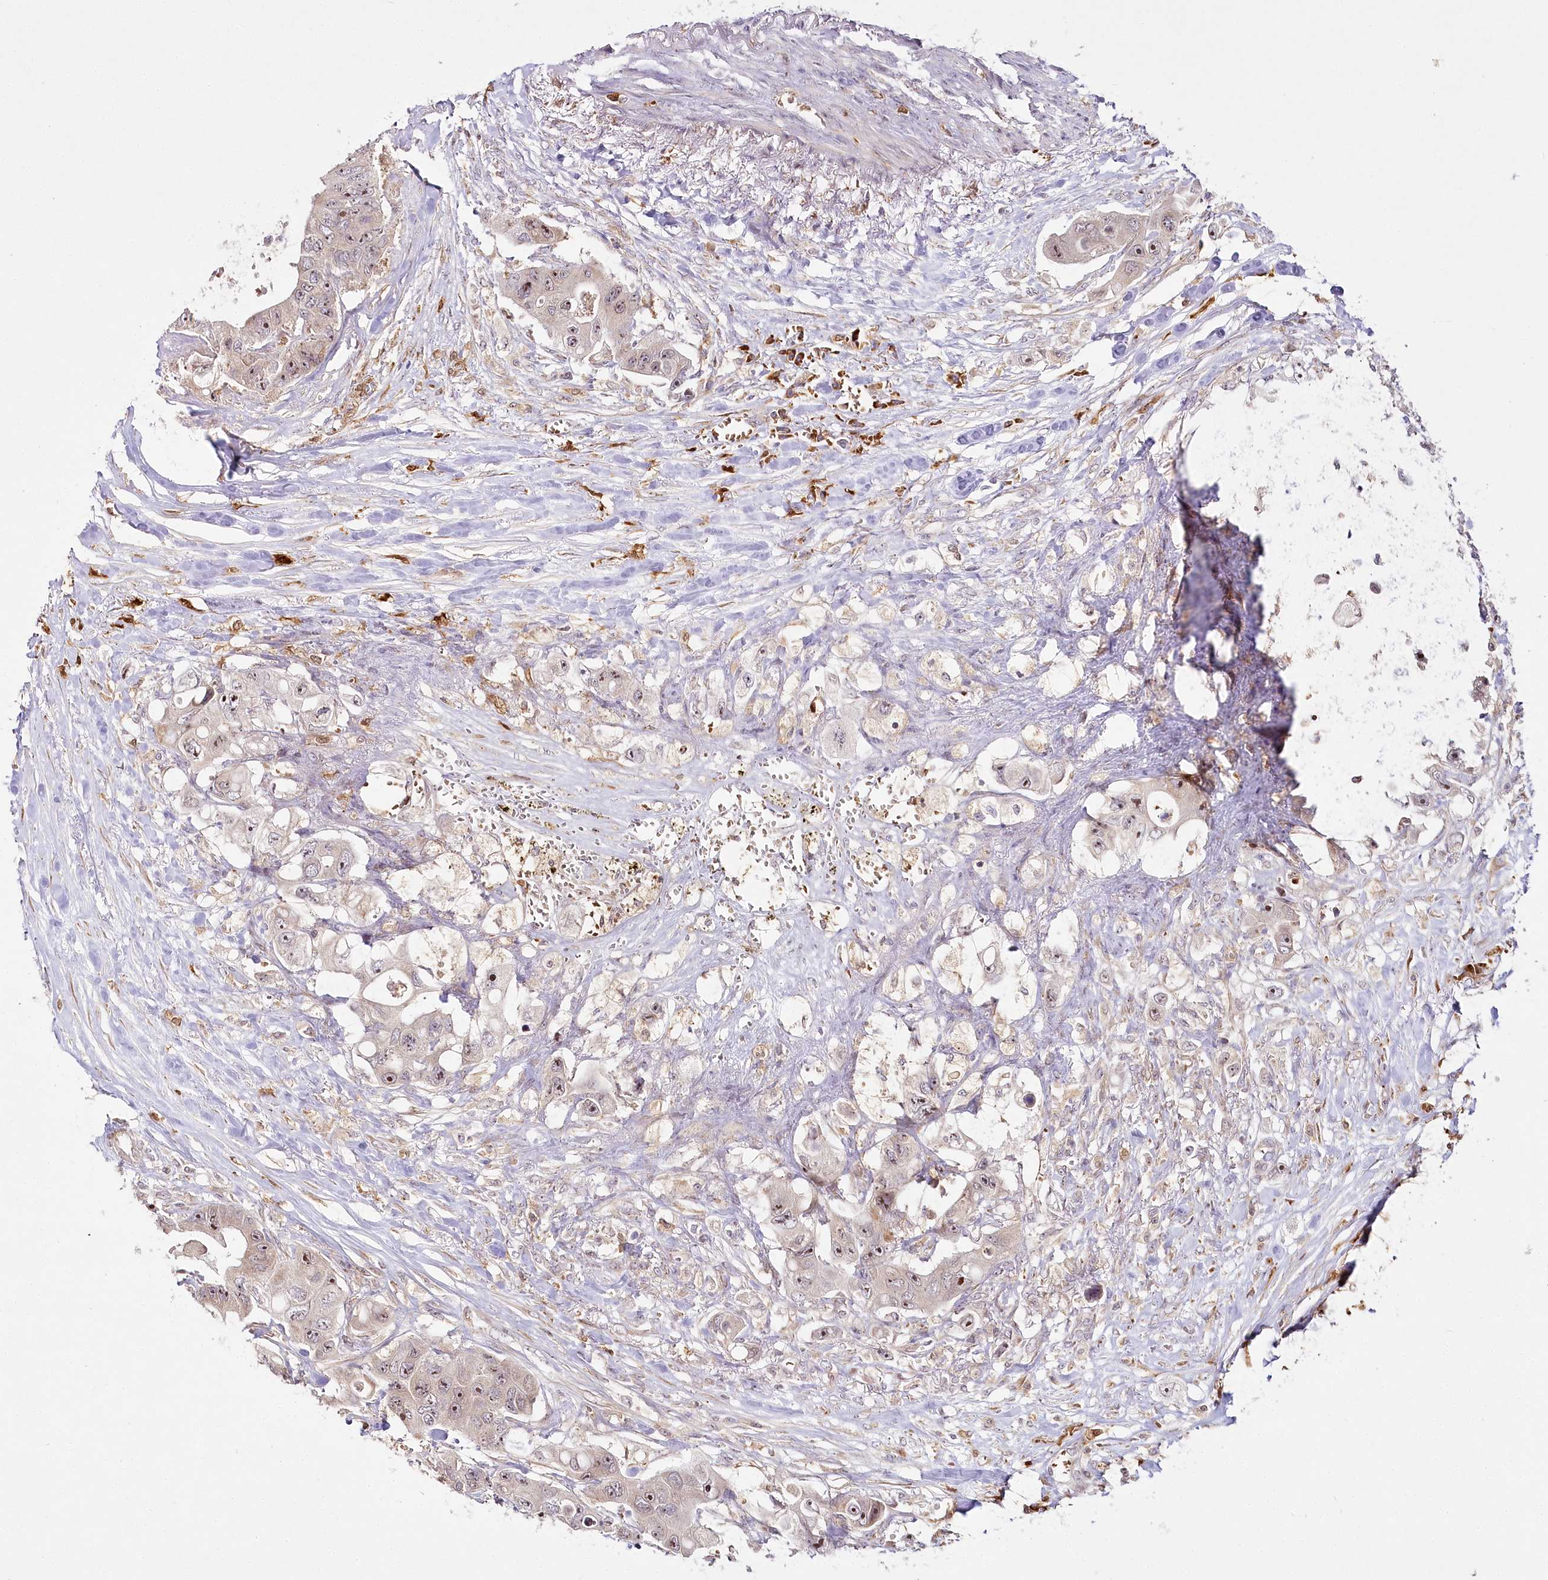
{"staining": {"intensity": "moderate", "quantity": "25%-75%", "location": "nuclear"}, "tissue": "colorectal cancer", "cell_type": "Tumor cells", "image_type": "cancer", "snomed": [{"axis": "morphology", "description": "Adenocarcinoma, NOS"}, {"axis": "topography", "description": "Colon"}], "caption": "Colorectal cancer stained with a protein marker shows moderate staining in tumor cells.", "gene": "WDR36", "patient": {"sex": "female", "age": 46}}